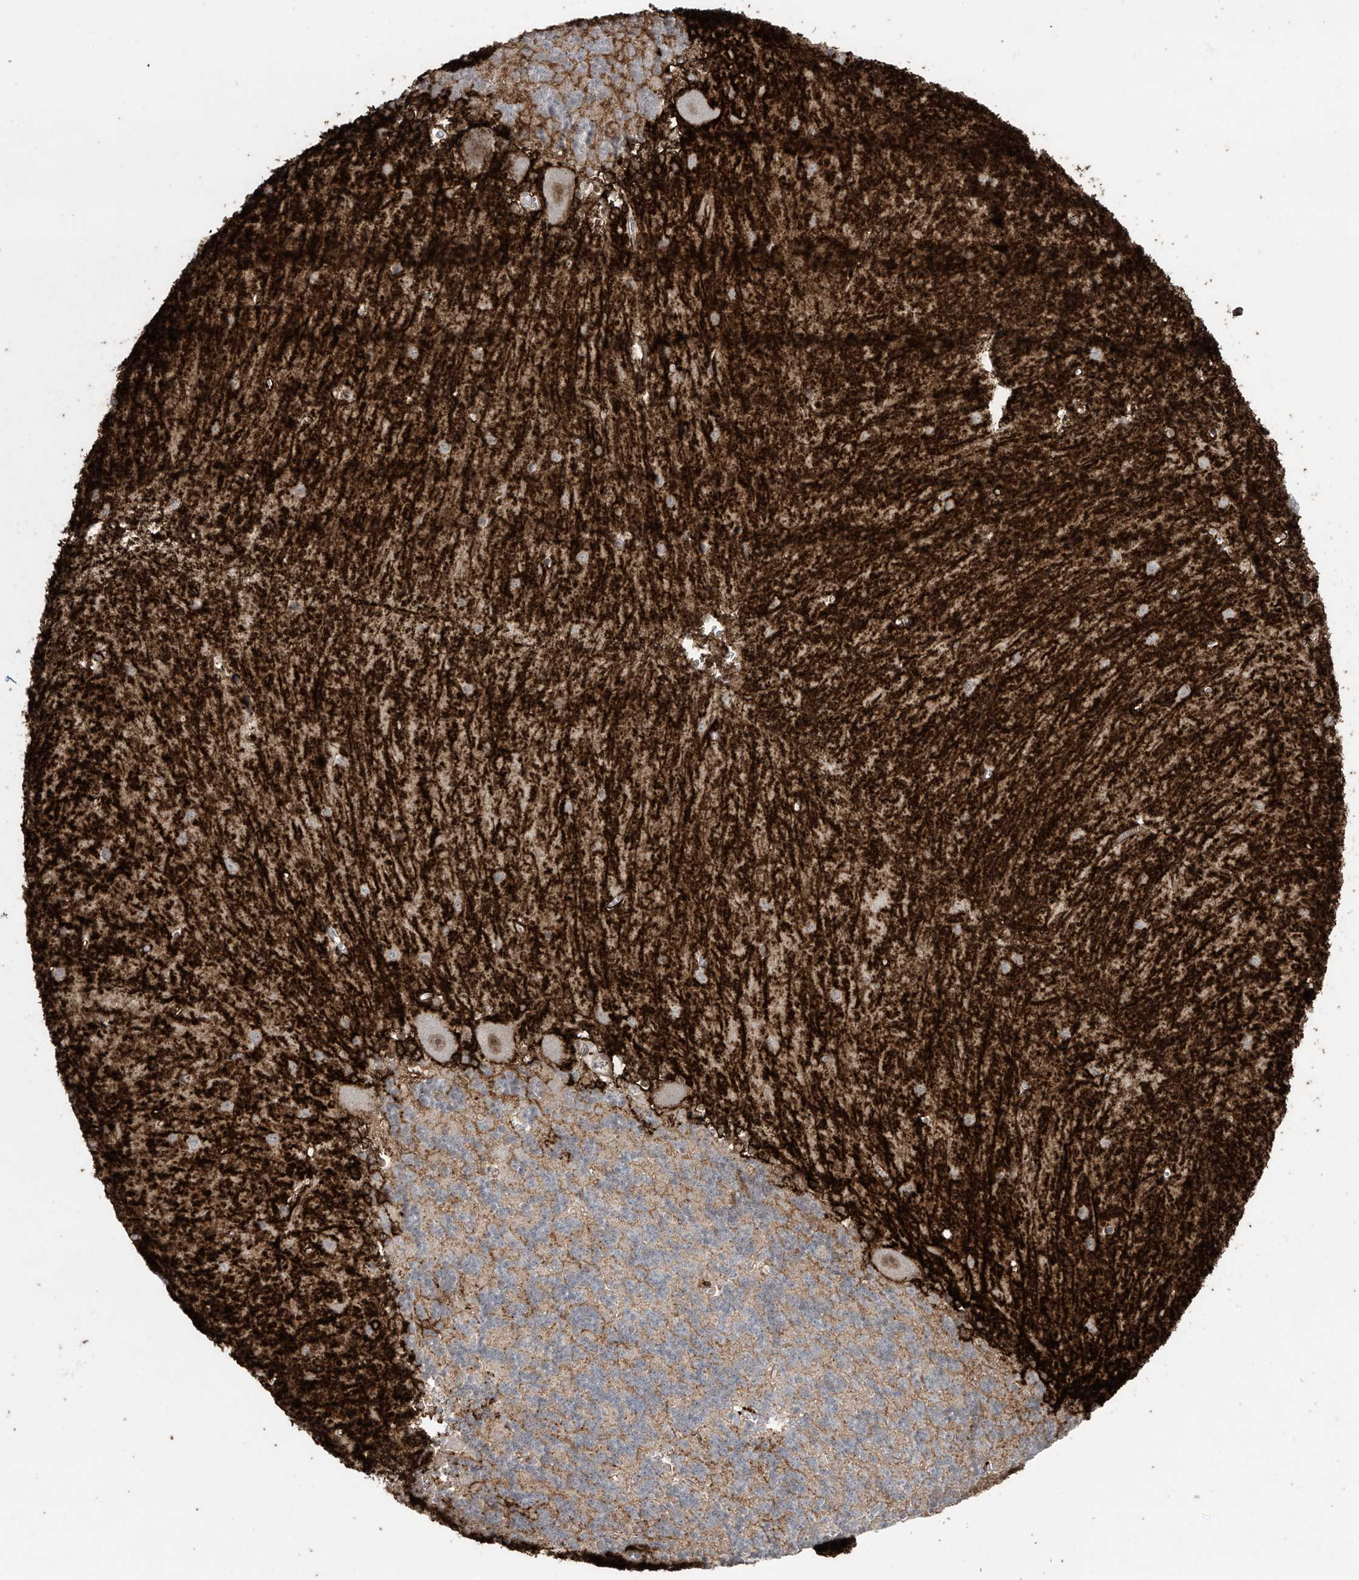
{"staining": {"intensity": "negative", "quantity": "none", "location": "none"}, "tissue": "cerebellum", "cell_type": "Cells in granular layer", "image_type": "normal", "snomed": [{"axis": "morphology", "description": "Normal tissue, NOS"}, {"axis": "topography", "description": "Cerebellum"}], "caption": "Immunohistochemical staining of unremarkable cerebellum reveals no significant expression in cells in granular layer. Brightfield microscopy of IHC stained with DAB (brown) and hematoxylin (blue), captured at high magnification.", "gene": "RASGEF1A", "patient": {"sex": "male", "age": 37}}